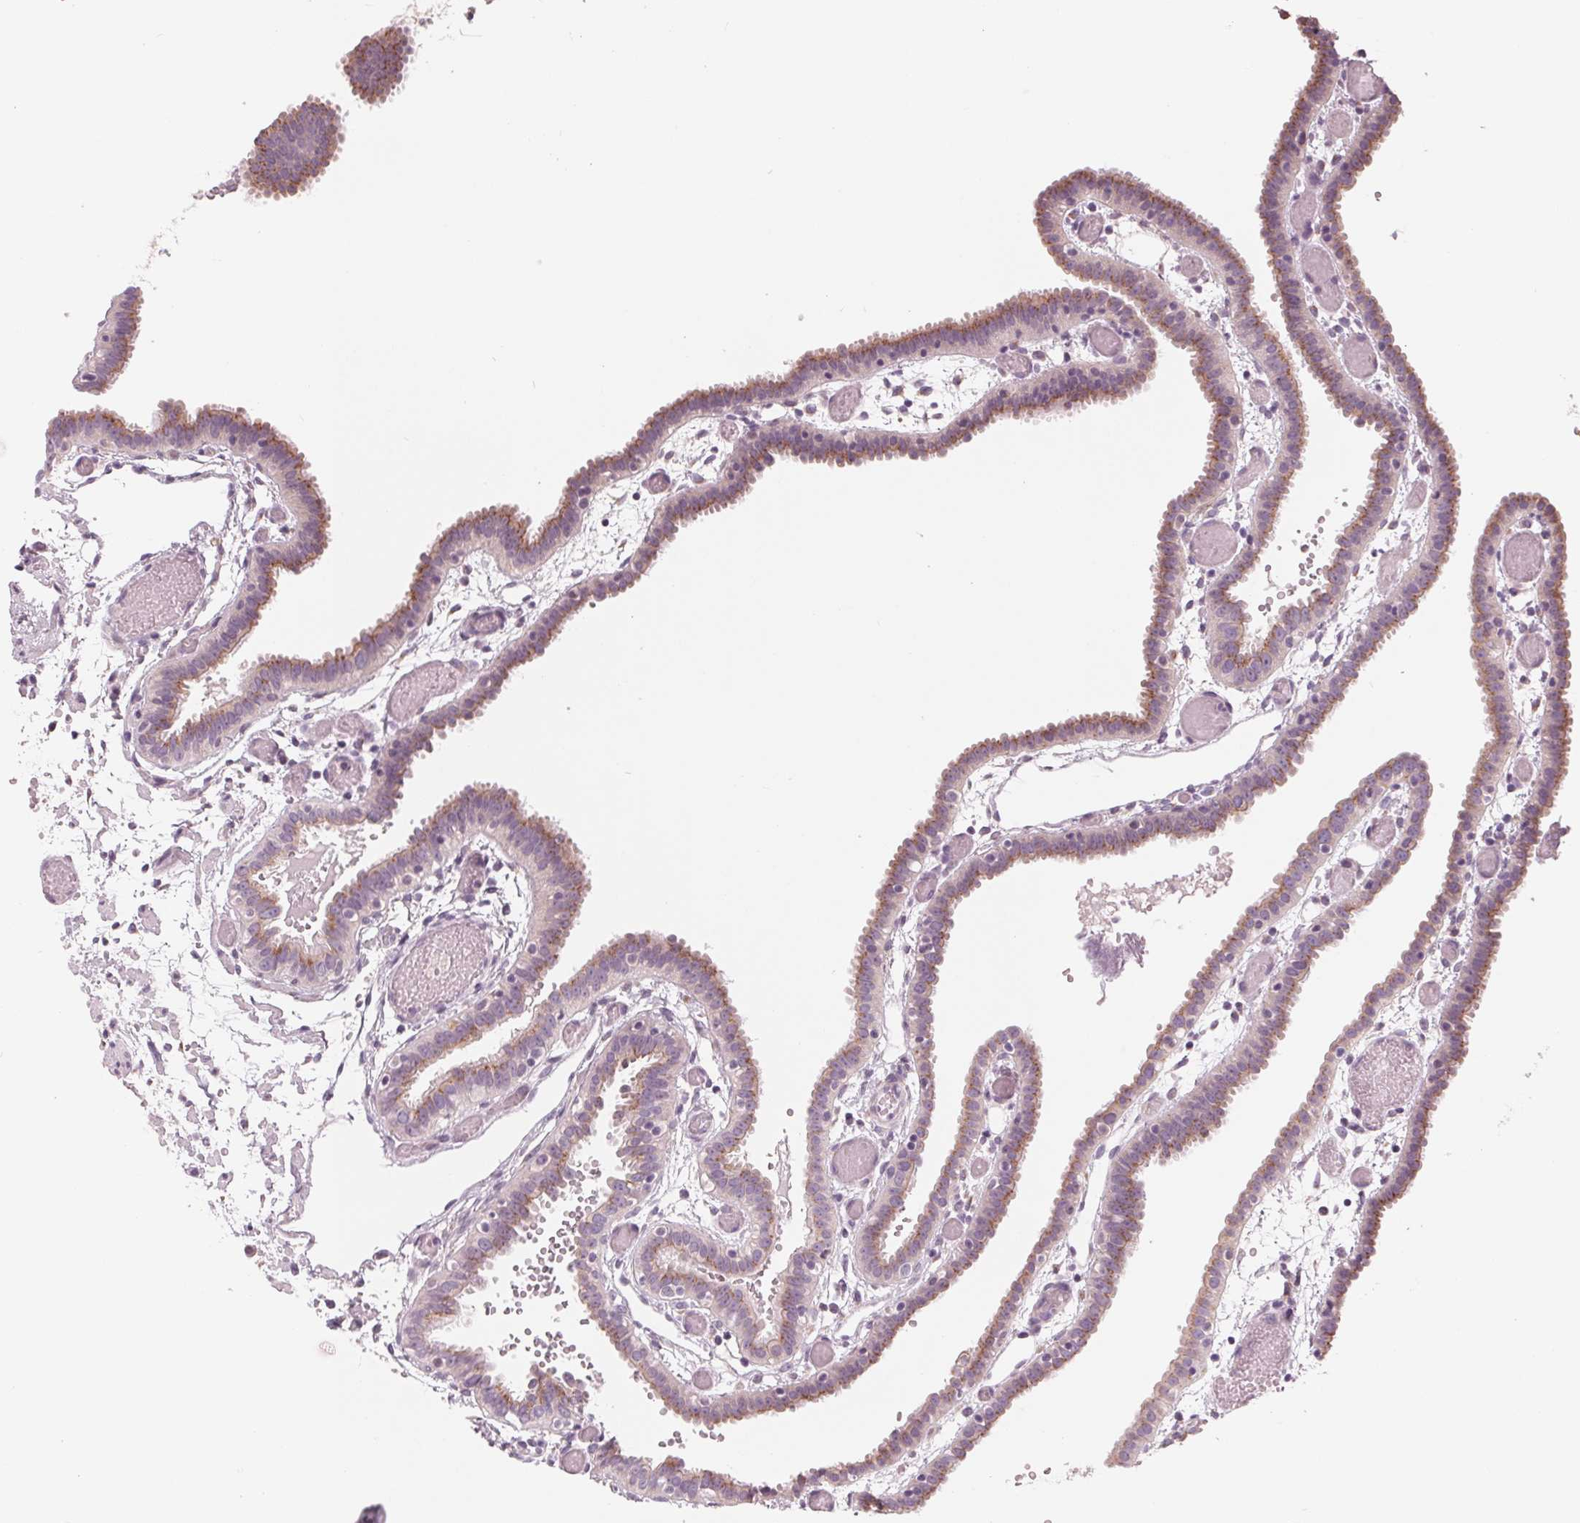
{"staining": {"intensity": "moderate", "quantity": "25%-75%", "location": "cytoplasmic/membranous"}, "tissue": "fallopian tube", "cell_type": "Glandular cells", "image_type": "normal", "snomed": [{"axis": "morphology", "description": "Normal tissue, NOS"}, {"axis": "topography", "description": "Fallopian tube"}], "caption": "Immunohistochemical staining of unremarkable fallopian tube displays medium levels of moderate cytoplasmic/membranous staining in about 25%-75% of glandular cells.", "gene": "IL9R", "patient": {"sex": "female", "age": 37}}